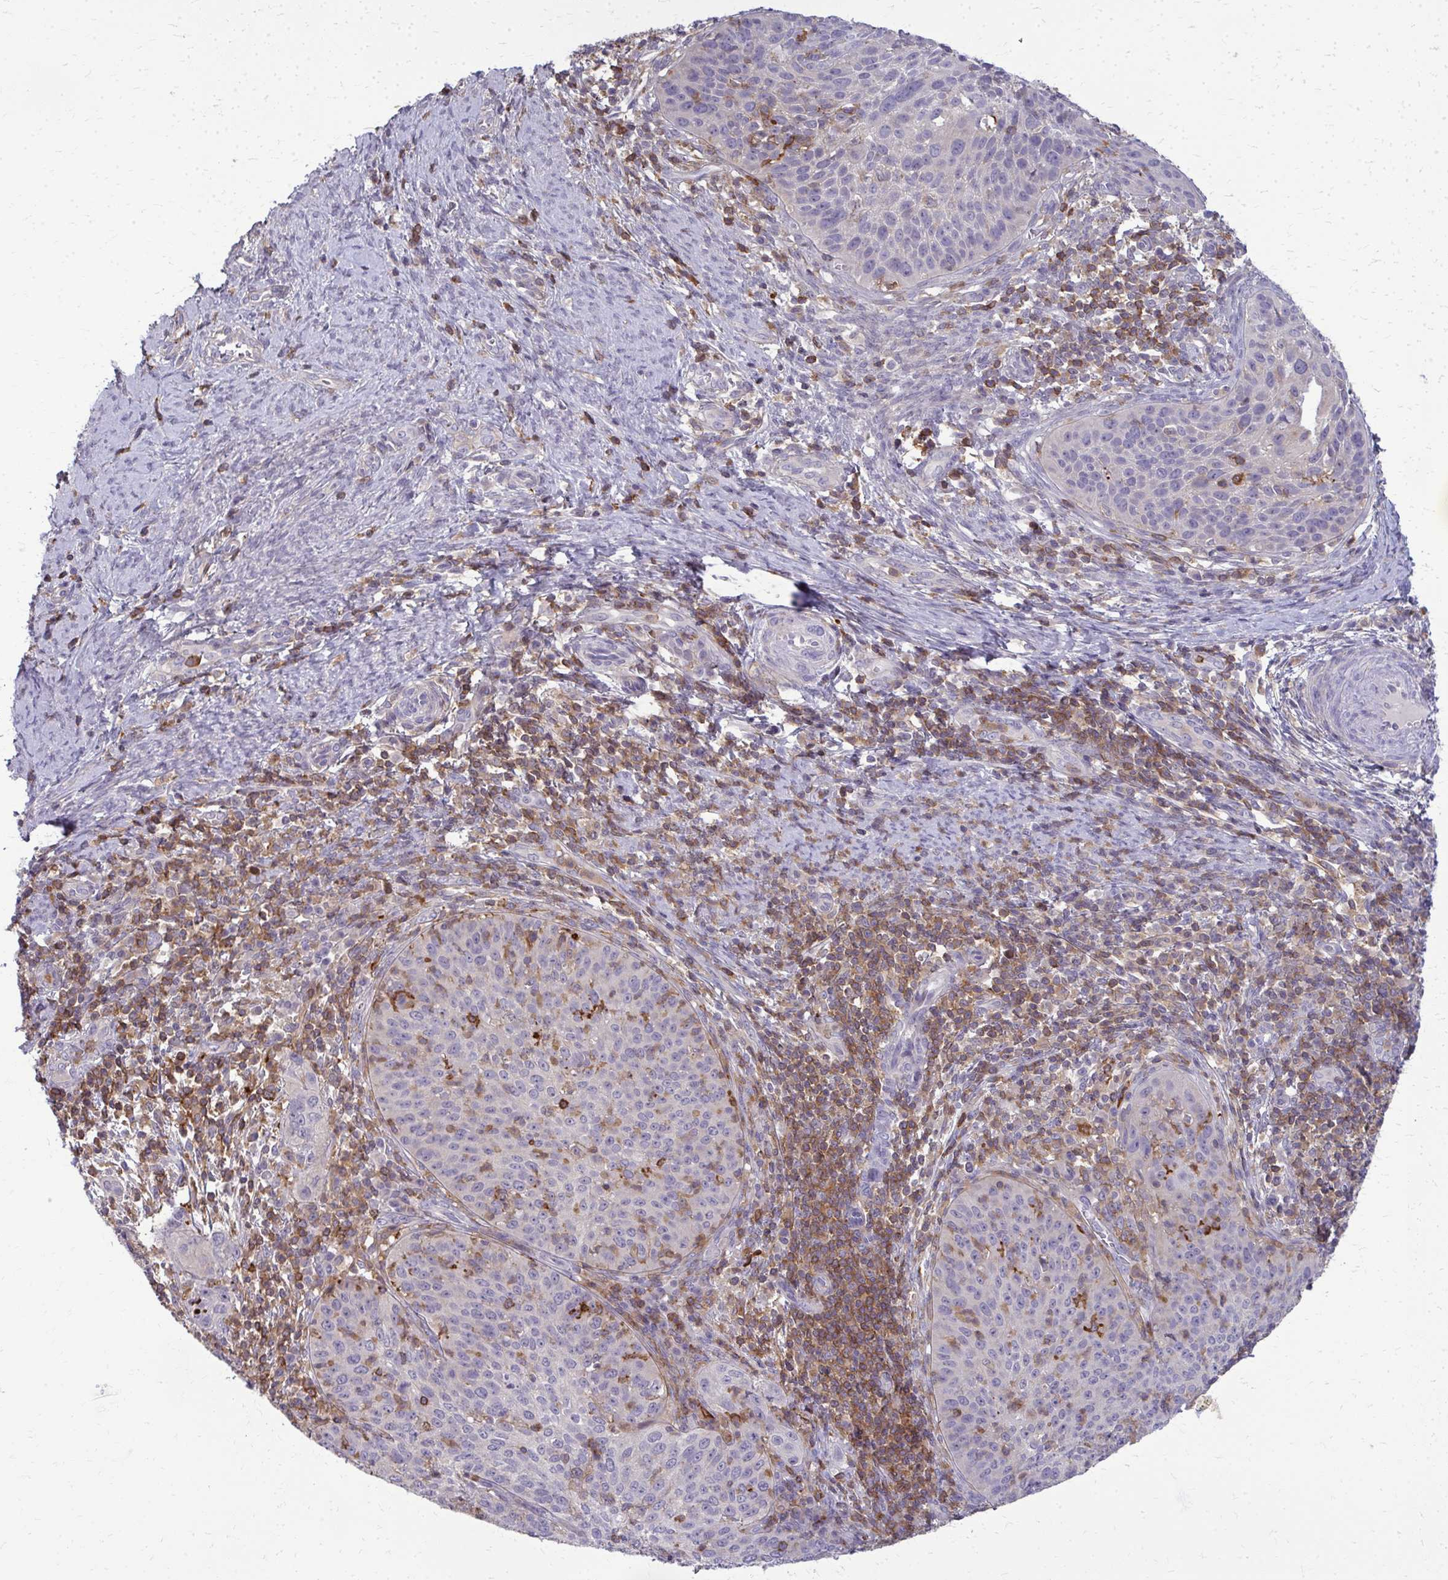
{"staining": {"intensity": "negative", "quantity": "none", "location": "none"}, "tissue": "cervical cancer", "cell_type": "Tumor cells", "image_type": "cancer", "snomed": [{"axis": "morphology", "description": "Squamous cell carcinoma, NOS"}, {"axis": "topography", "description": "Cervix"}], "caption": "Protein analysis of cervical cancer (squamous cell carcinoma) shows no significant expression in tumor cells.", "gene": "AP5M1", "patient": {"sex": "female", "age": 30}}